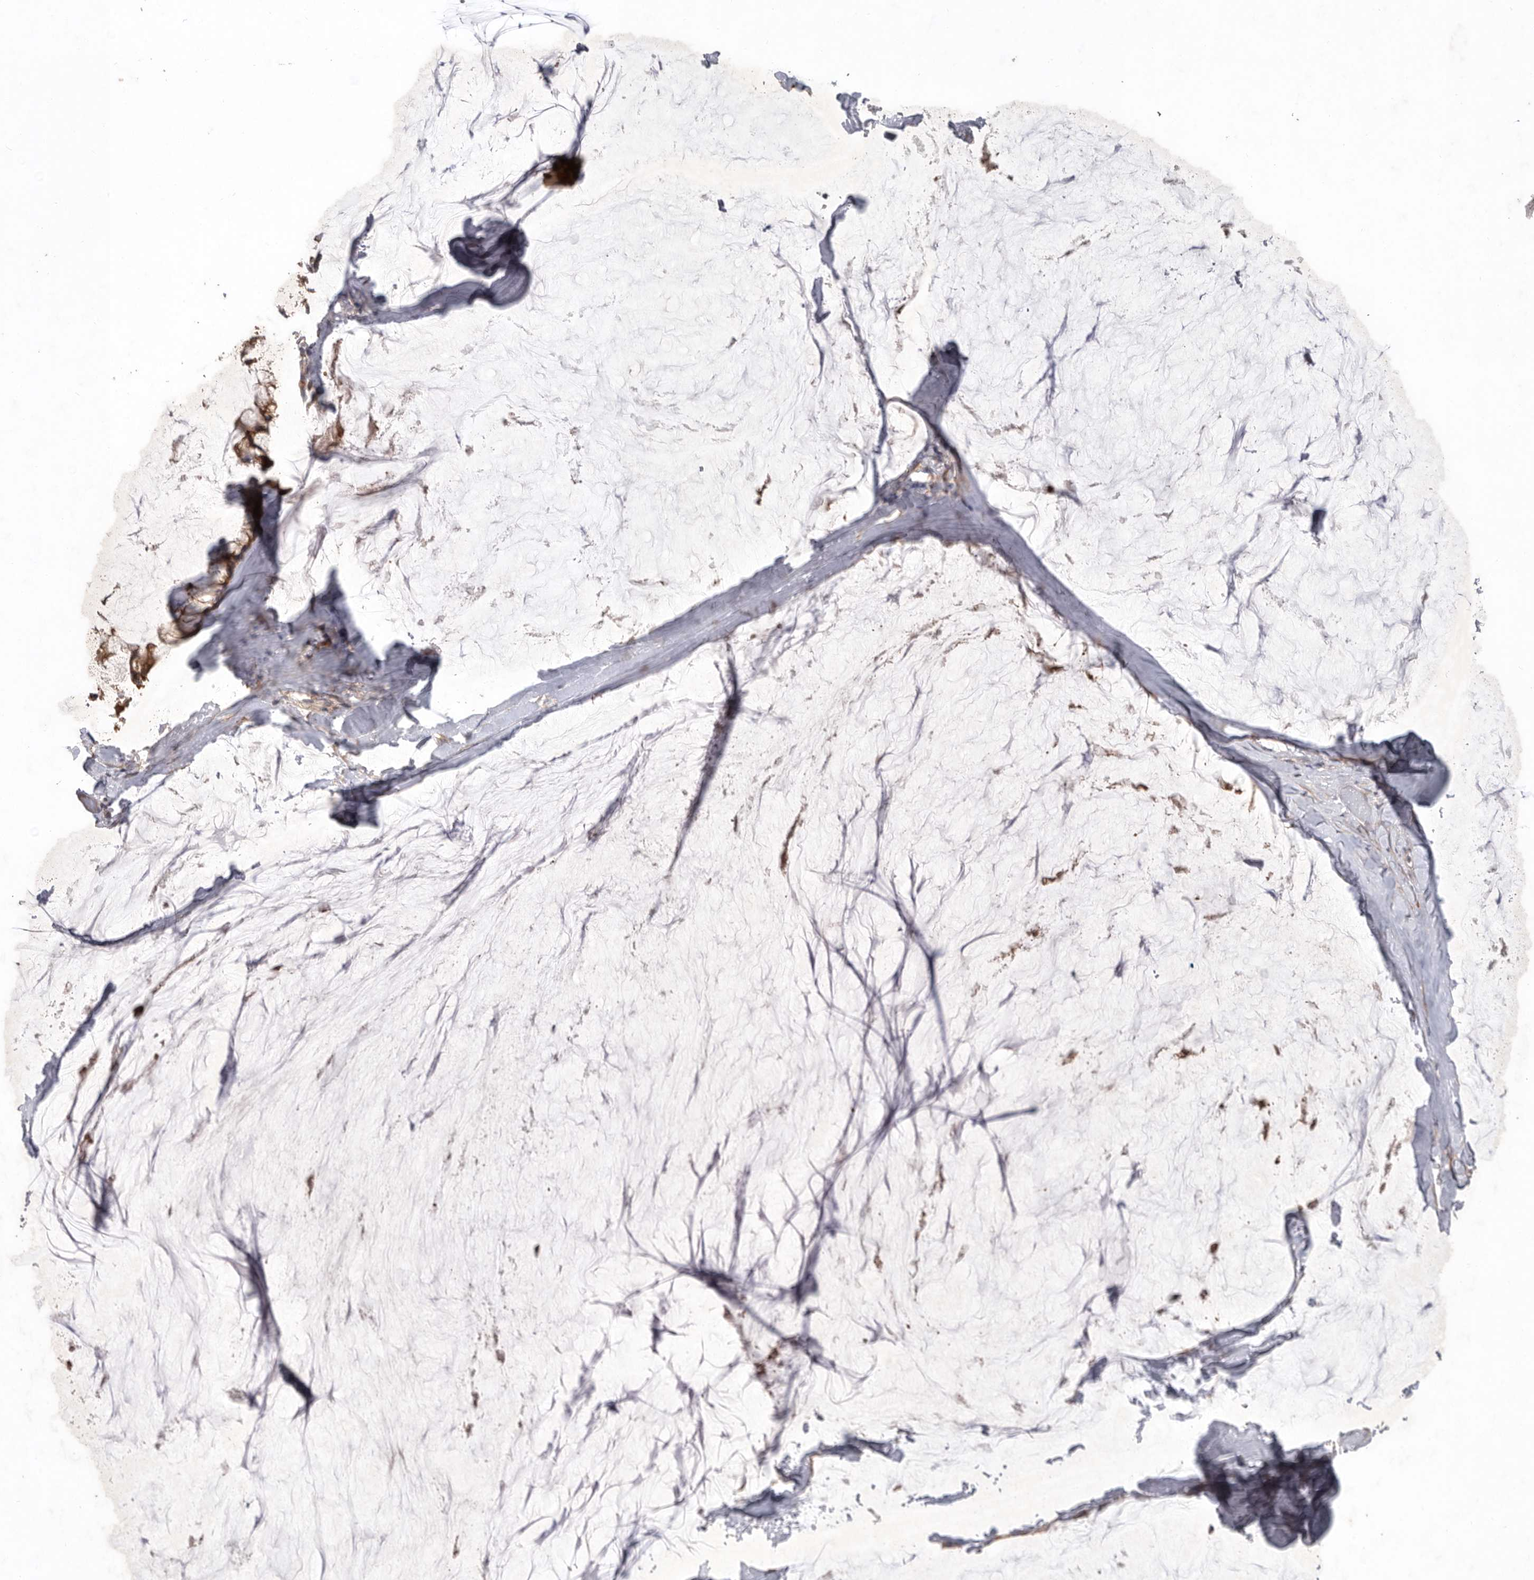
{"staining": {"intensity": "moderate", "quantity": ">75%", "location": "cytoplasmic/membranous"}, "tissue": "ovarian cancer", "cell_type": "Tumor cells", "image_type": "cancer", "snomed": [{"axis": "morphology", "description": "Cystadenocarcinoma, mucinous, NOS"}, {"axis": "topography", "description": "Ovary"}], "caption": "Protein staining by IHC reveals moderate cytoplasmic/membranous expression in approximately >75% of tumor cells in mucinous cystadenocarcinoma (ovarian).", "gene": "C1orf109", "patient": {"sex": "female", "age": 39}}